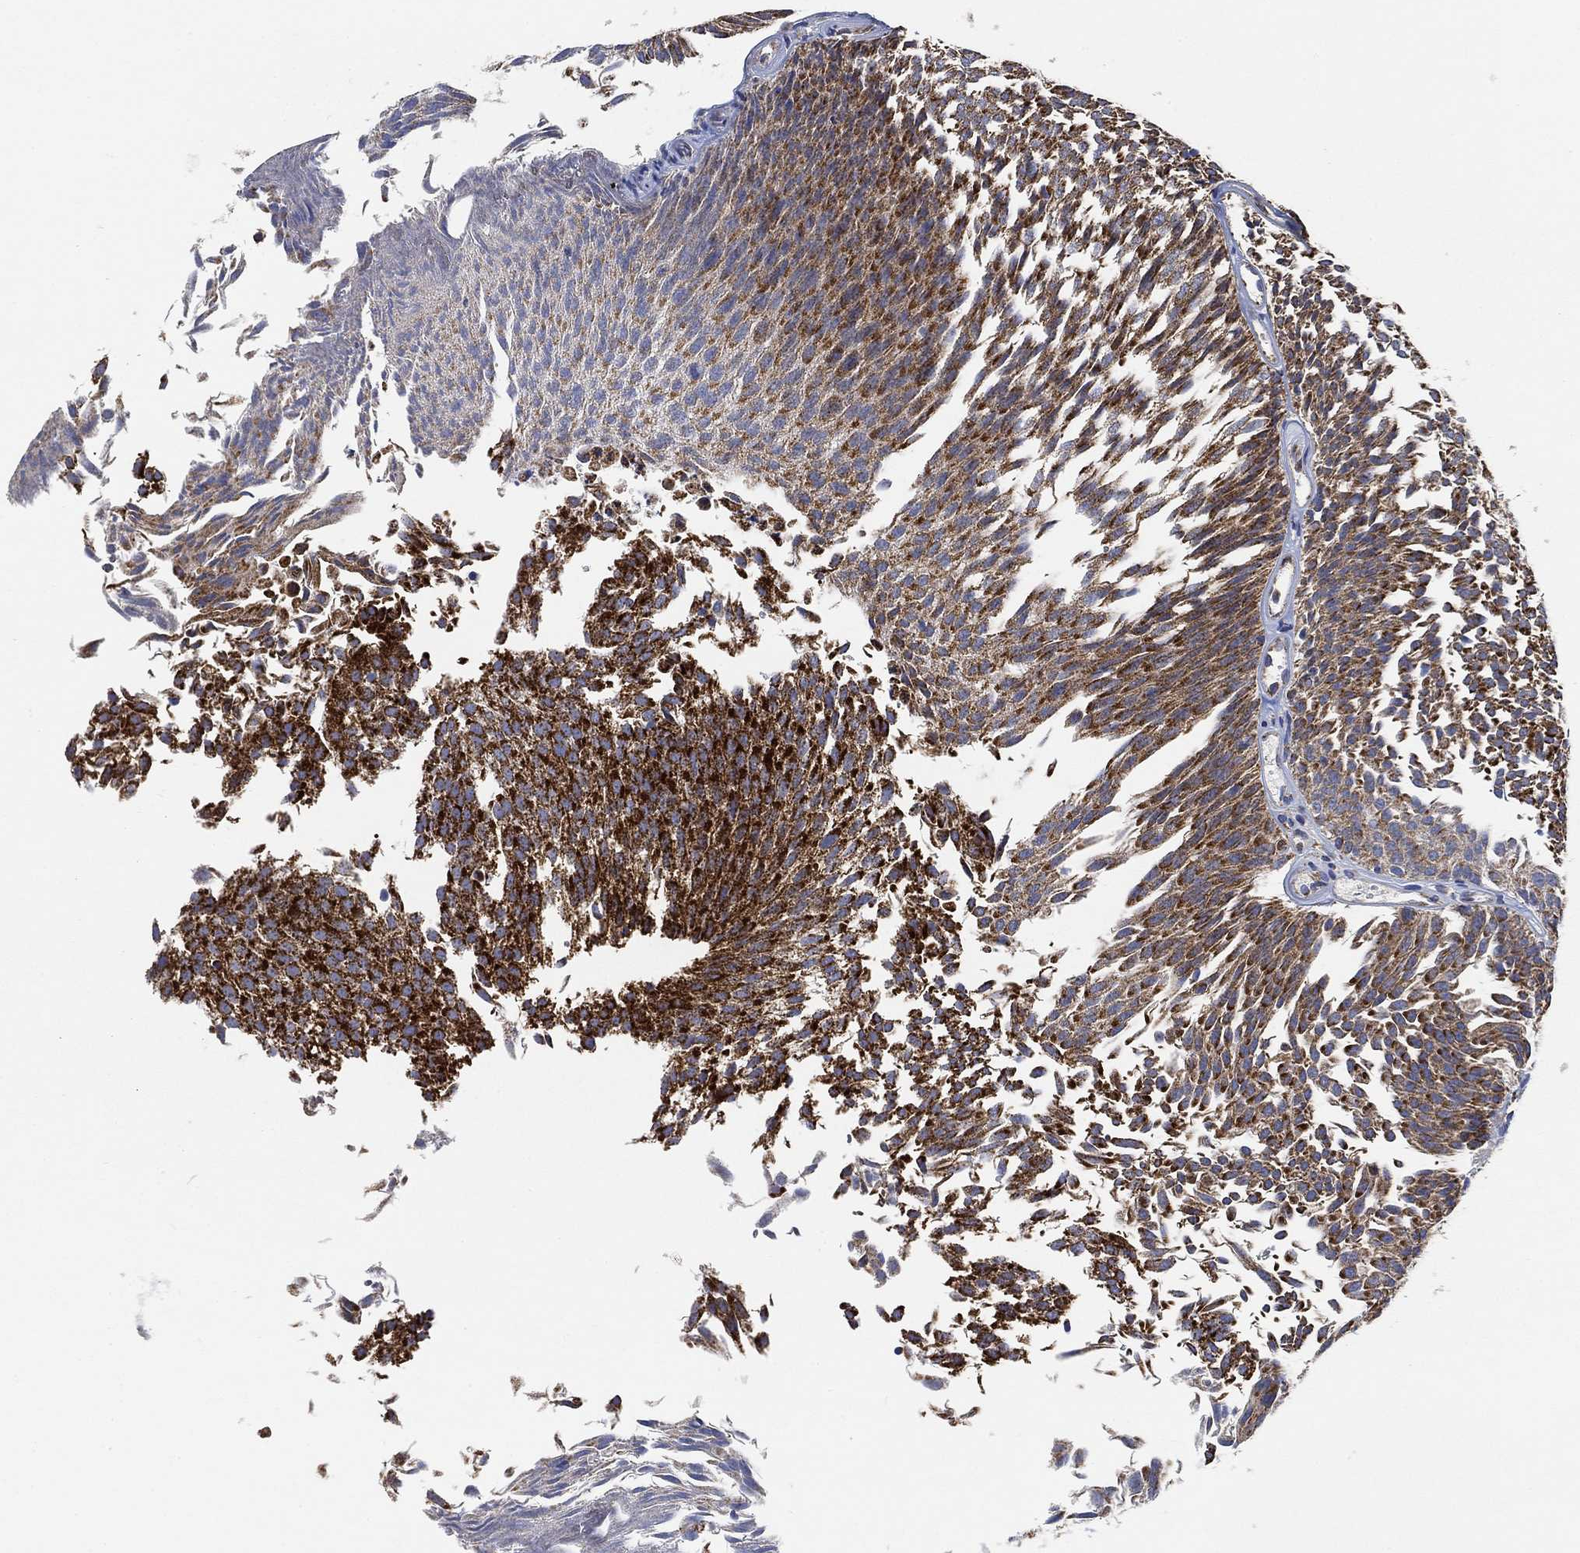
{"staining": {"intensity": "strong", "quantity": "<25%", "location": "cytoplasmic/membranous"}, "tissue": "urothelial cancer", "cell_type": "Tumor cells", "image_type": "cancer", "snomed": [{"axis": "morphology", "description": "Urothelial carcinoma, Low grade"}, {"axis": "topography", "description": "Urinary bladder"}], "caption": "Human low-grade urothelial carcinoma stained with a brown dye shows strong cytoplasmic/membranous positive positivity in about <25% of tumor cells.", "gene": "NDUFS3", "patient": {"sex": "male", "age": 52}}